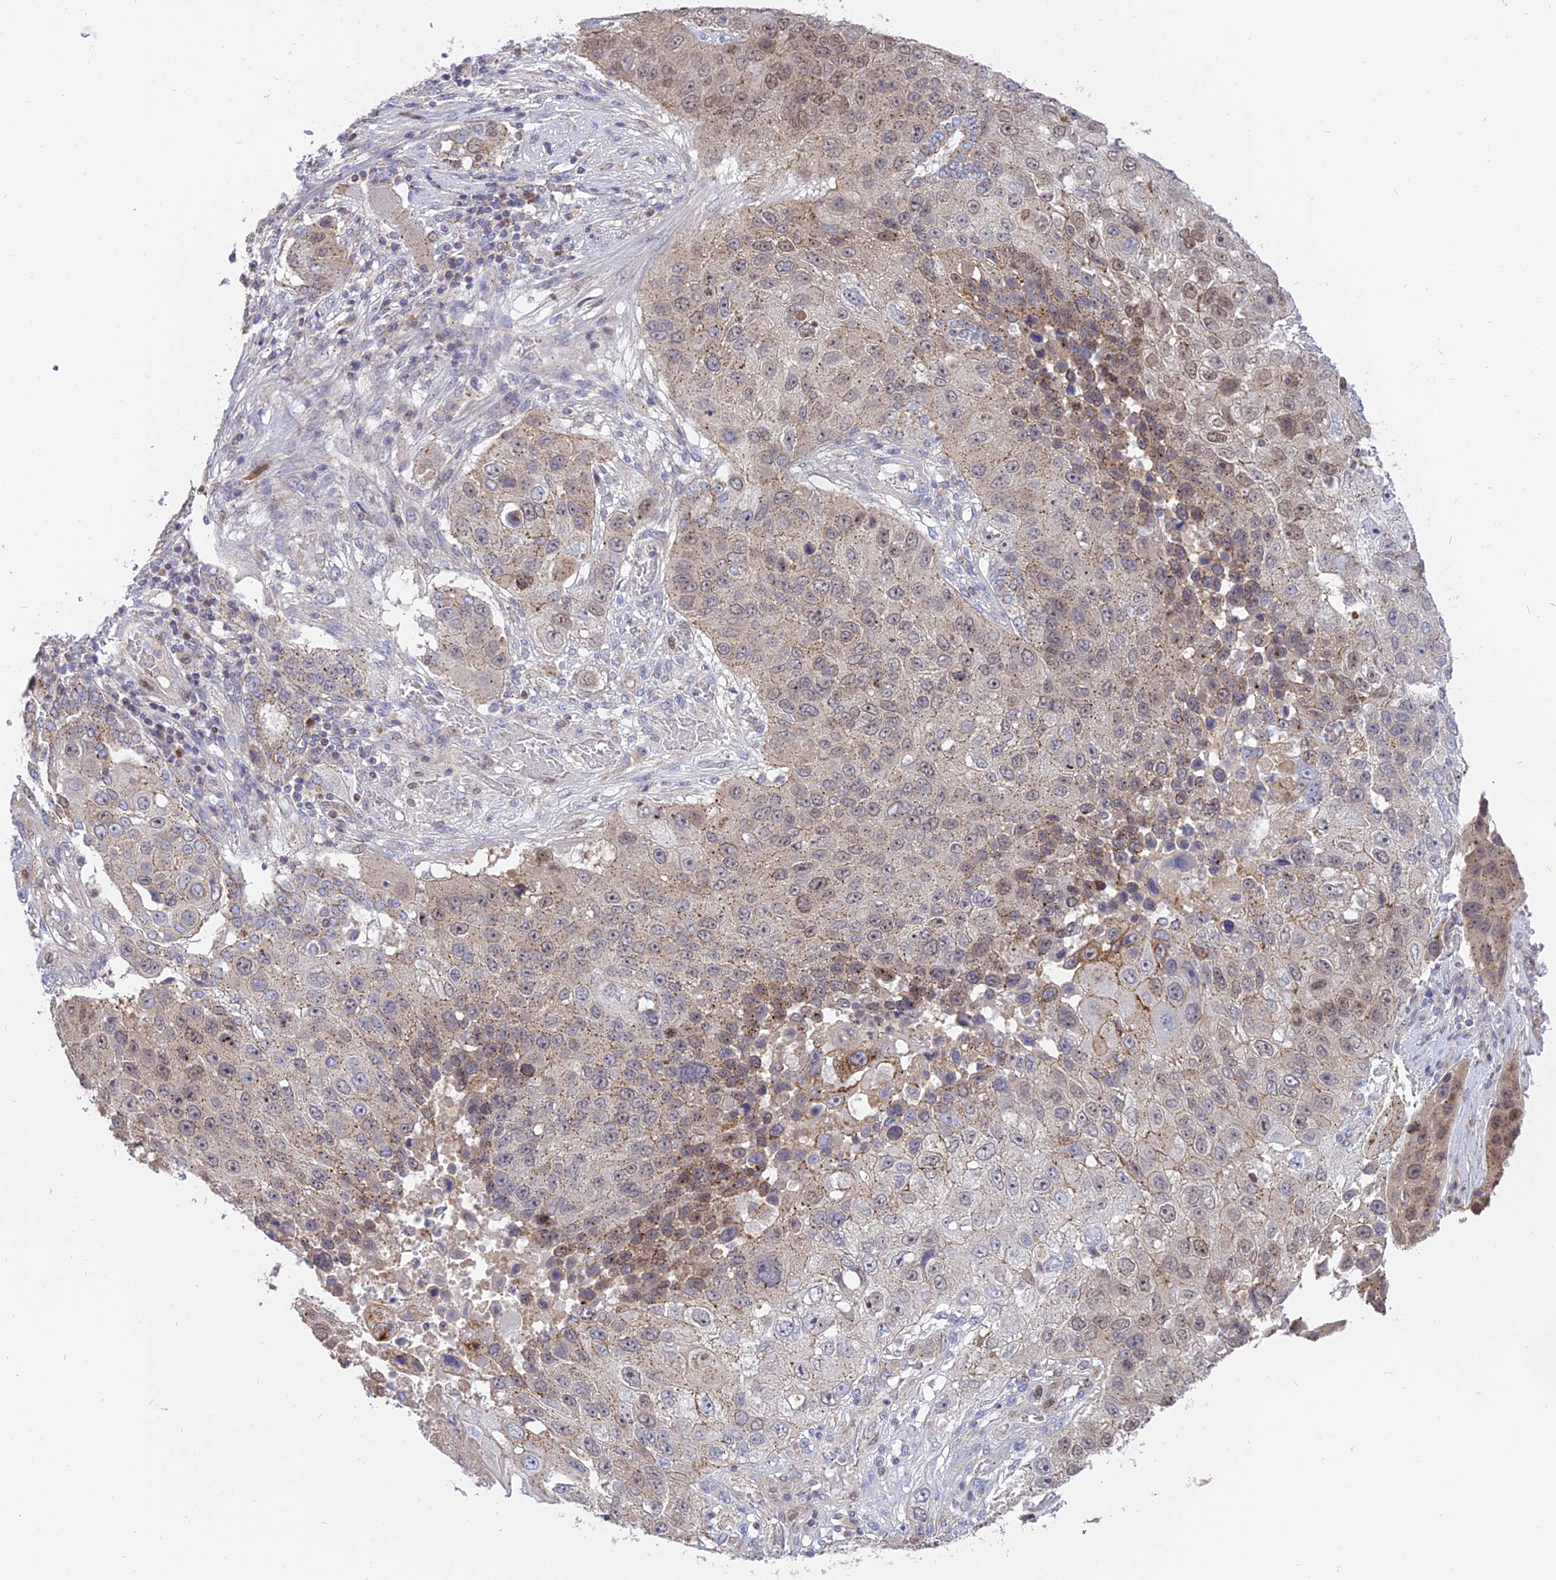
{"staining": {"intensity": "weak", "quantity": "25%-75%", "location": "cytoplasmic/membranous,nuclear"}, "tissue": "lung cancer", "cell_type": "Tumor cells", "image_type": "cancer", "snomed": [{"axis": "morphology", "description": "Squamous cell carcinoma, NOS"}, {"axis": "topography", "description": "Lung"}], "caption": "Lung cancer stained for a protein (brown) reveals weak cytoplasmic/membranous and nuclear positive staining in approximately 25%-75% of tumor cells.", "gene": "CENPV", "patient": {"sex": "male", "age": 61}}